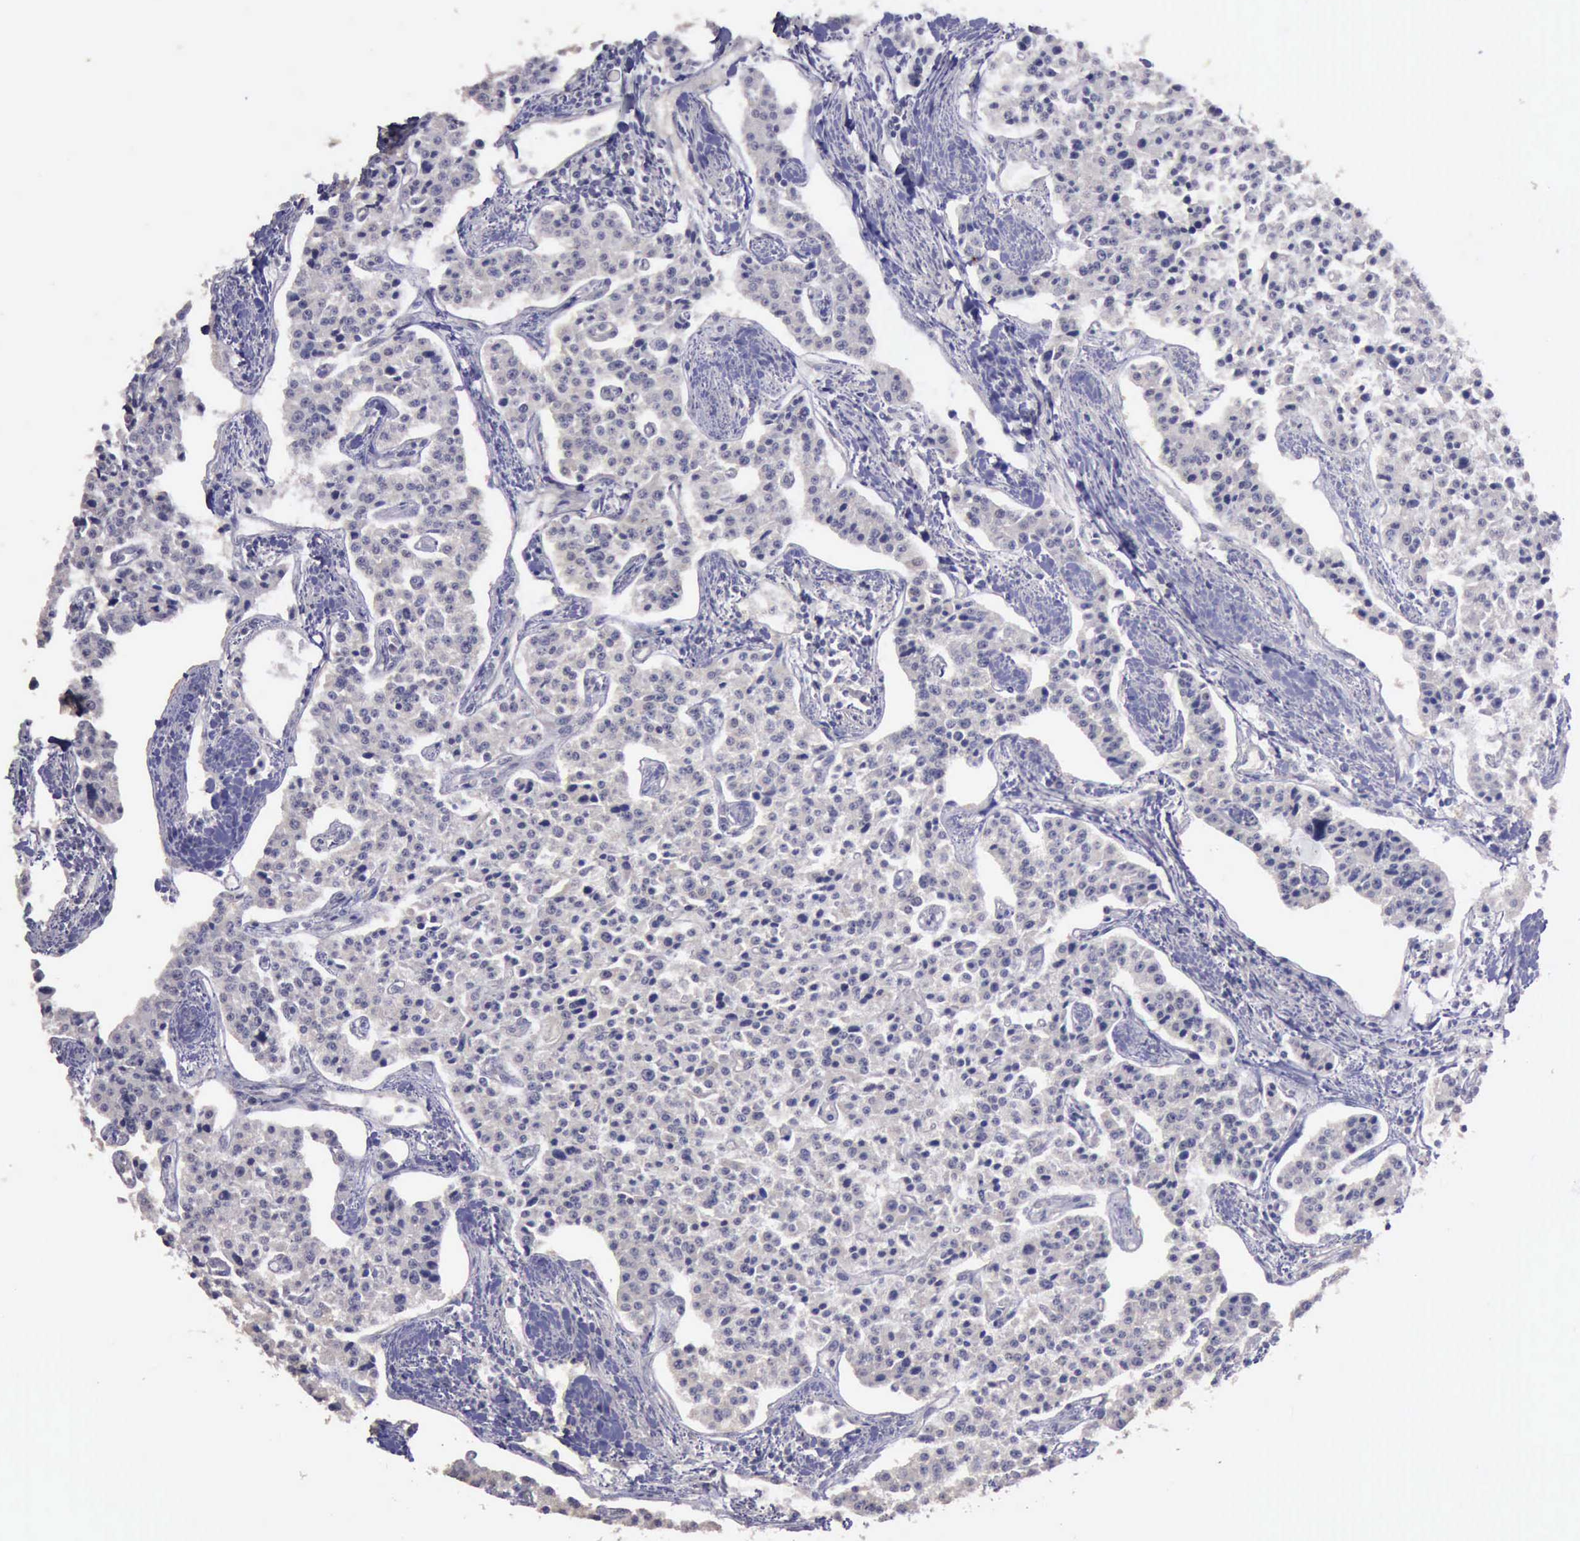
{"staining": {"intensity": "negative", "quantity": "none", "location": "none"}, "tissue": "carcinoid", "cell_type": "Tumor cells", "image_type": "cancer", "snomed": [{"axis": "morphology", "description": "Carcinoid, malignant, NOS"}, {"axis": "topography", "description": "Stomach"}], "caption": "DAB (3,3'-diaminobenzidine) immunohistochemical staining of malignant carcinoid demonstrates no significant staining in tumor cells.", "gene": "CRKL", "patient": {"sex": "female", "age": 76}}